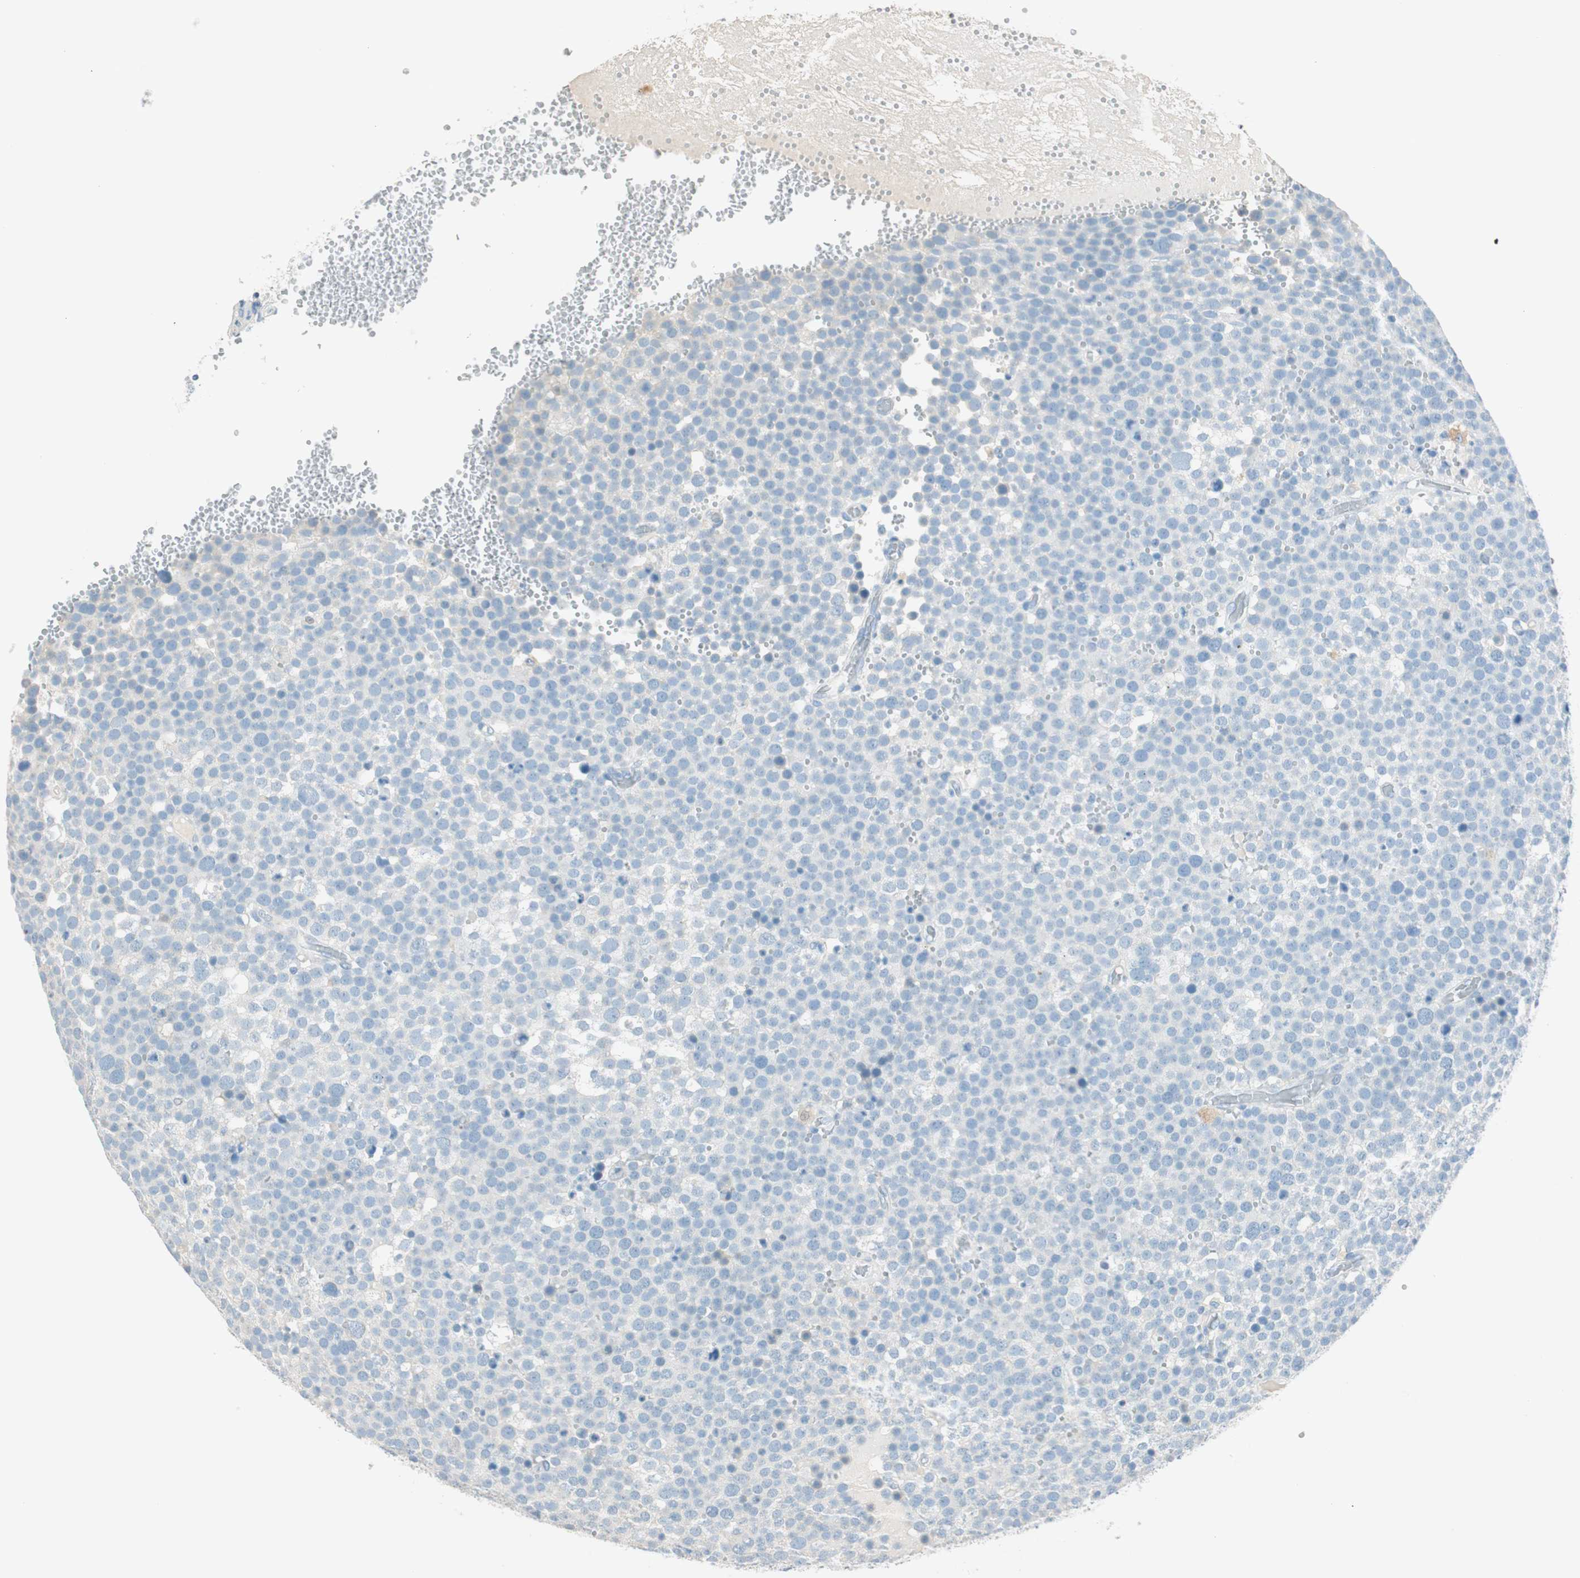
{"staining": {"intensity": "negative", "quantity": "none", "location": "none"}, "tissue": "testis cancer", "cell_type": "Tumor cells", "image_type": "cancer", "snomed": [{"axis": "morphology", "description": "Seminoma, NOS"}, {"axis": "topography", "description": "Testis"}], "caption": "Seminoma (testis) stained for a protein using immunohistochemistry (IHC) reveals no expression tumor cells.", "gene": "HPGD", "patient": {"sex": "male", "age": 71}}